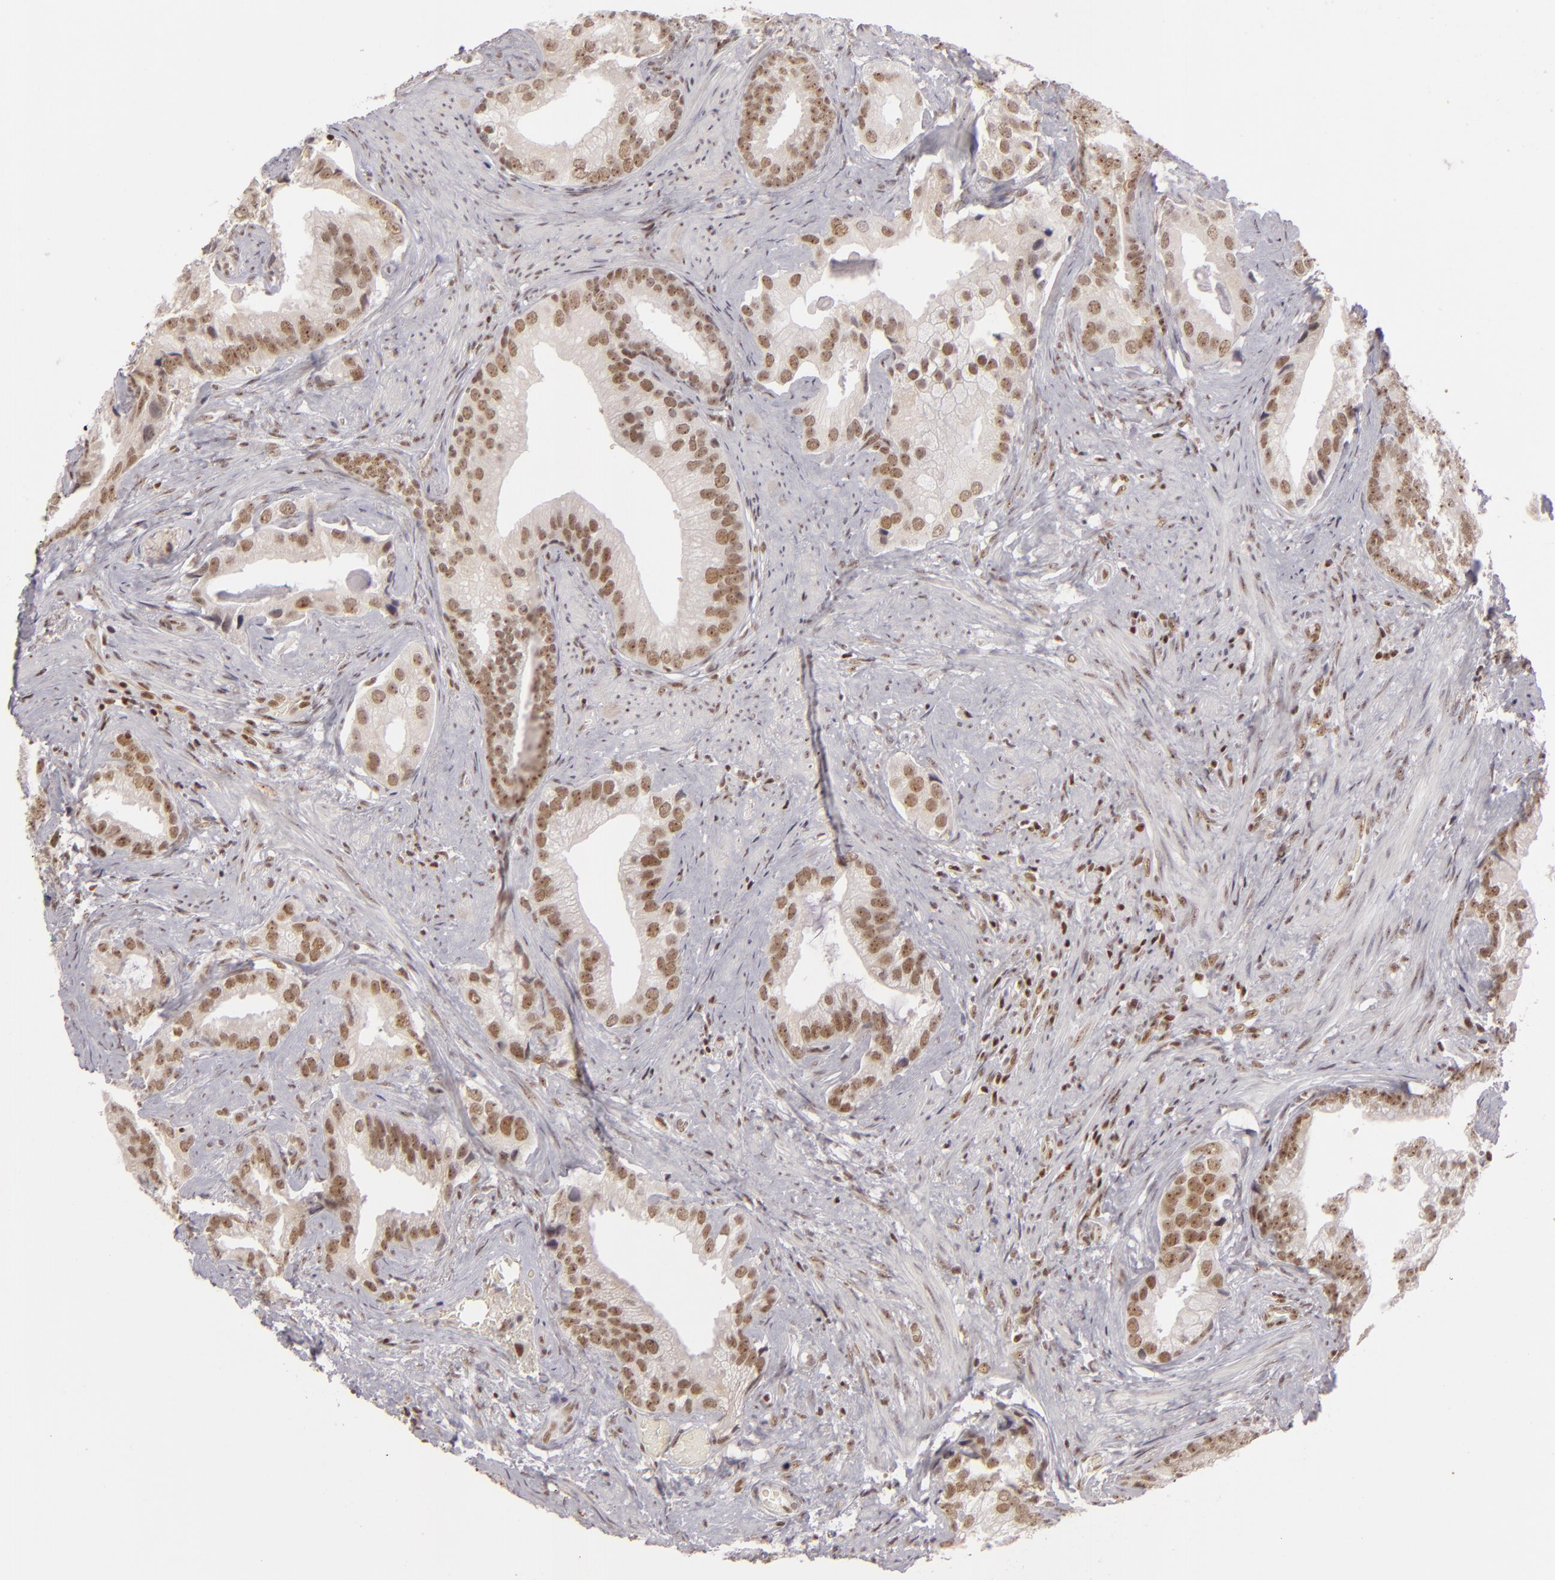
{"staining": {"intensity": "moderate", "quantity": ">75%", "location": "nuclear"}, "tissue": "prostate cancer", "cell_type": "Tumor cells", "image_type": "cancer", "snomed": [{"axis": "morphology", "description": "Adenocarcinoma, Low grade"}, {"axis": "topography", "description": "Prostate"}], "caption": "The immunohistochemical stain shows moderate nuclear positivity in tumor cells of adenocarcinoma (low-grade) (prostate) tissue.", "gene": "DAXX", "patient": {"sex": "male", "age": 71}}